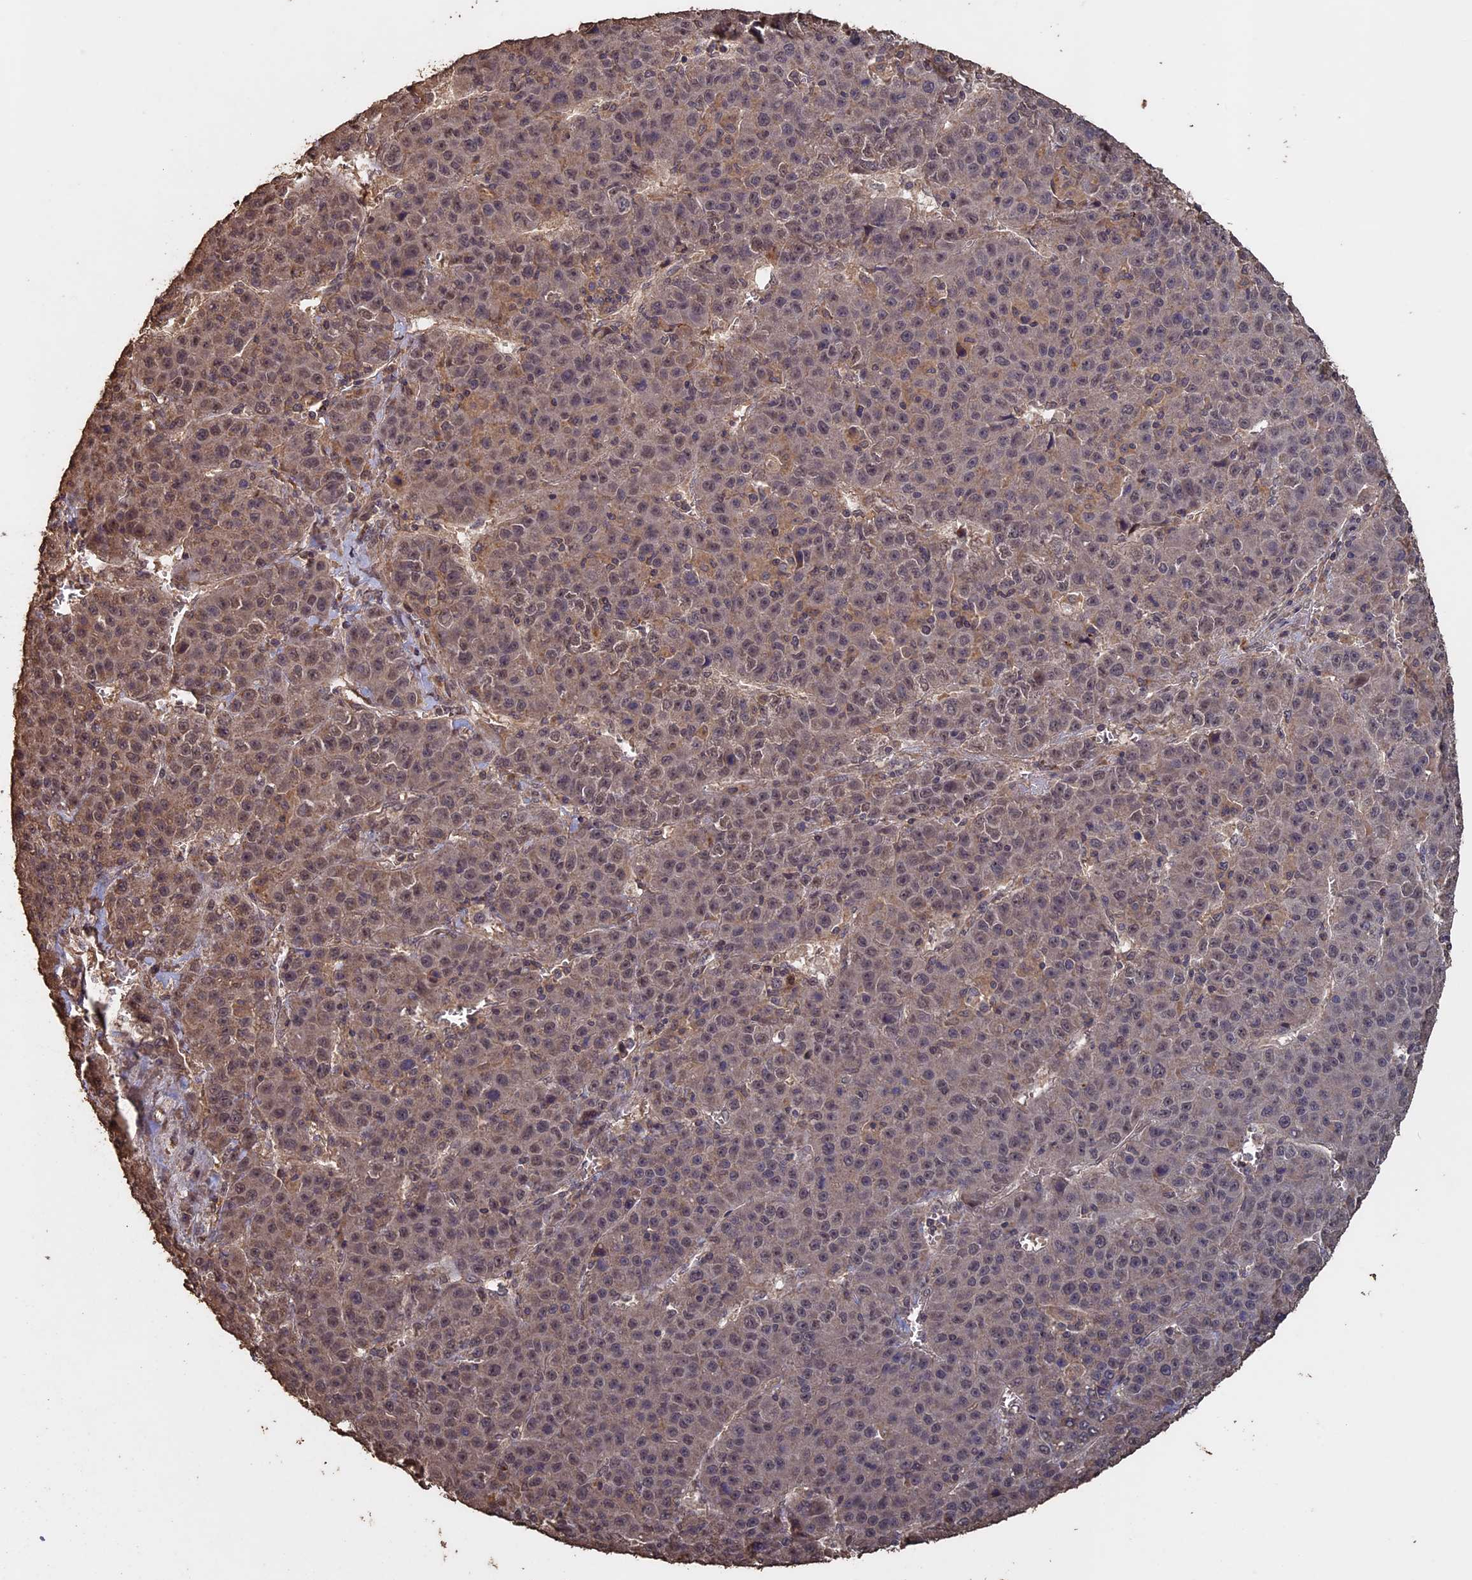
{"staining": {"intensity": "weak", "quantity": "25%-75%", "location": "cytoplasmic/membranous,nuclear"}, "tissue": "liver cancer", "cell_type": "Tumor cells", "image_type": "cancer", "snomed": [{"axis": "morphology", "description": "Carcinoma, Hepatocellular, NOS"}, {"axis": "topography", "description": "Liver"}], "caption": "DAB immunohistochemical staining of liver hepatocellular carcinoma exhibits weak cytoplasmic/membranous and nuclear protein positivity in approximately 25%-75% of tumor cells. (DAB IHC, brown staining for protein, blue staining for nuclei).", "gene": "HUNK", "patient": {"sex": "female", "age": 53}}